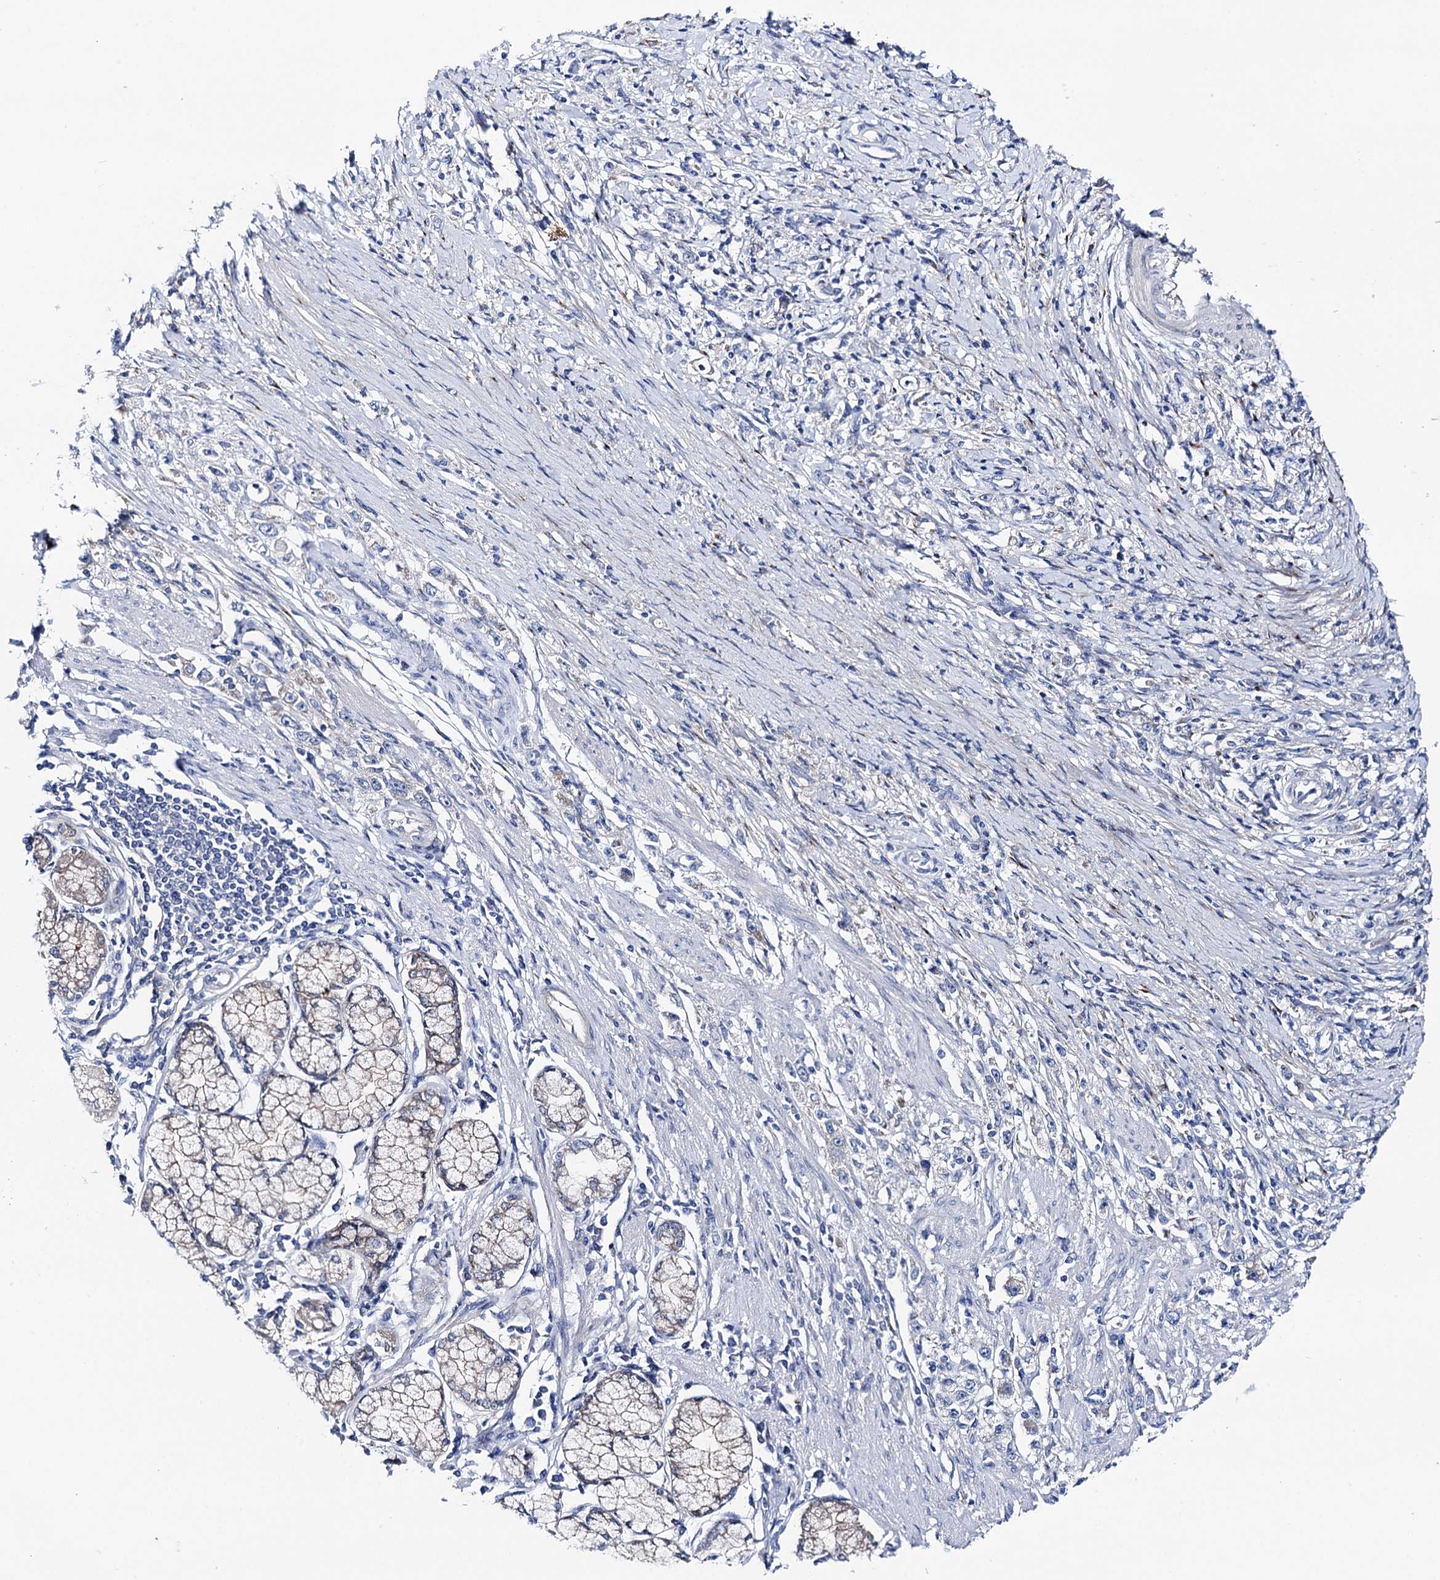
{"staining": {"intensity": "negative", "quantity": "none", "location": "none"}, "tissue": "stomach cancer", "cell_type": "Tumor cells", "image_type": "cancer", "snomed": [{"axis": "morphology", "description": "Adenocarcinoma, NOS"}, {"axis": "topography", "description": "Stomach"}], "caption": "Immunohistochemistry image of neoplastic tissue: human stomach cancer stained with DAB (3,3'-diaminobenzidine) shows no significant protein positivity in tumor cells. The staining is performed using DAB (3,3'-diaminobenzidine) brown chromogen with nuclei counter-stained in using hematoxylin.", "gene": "SHROOM1", "patient": {"sex": "female", "age": 59}}